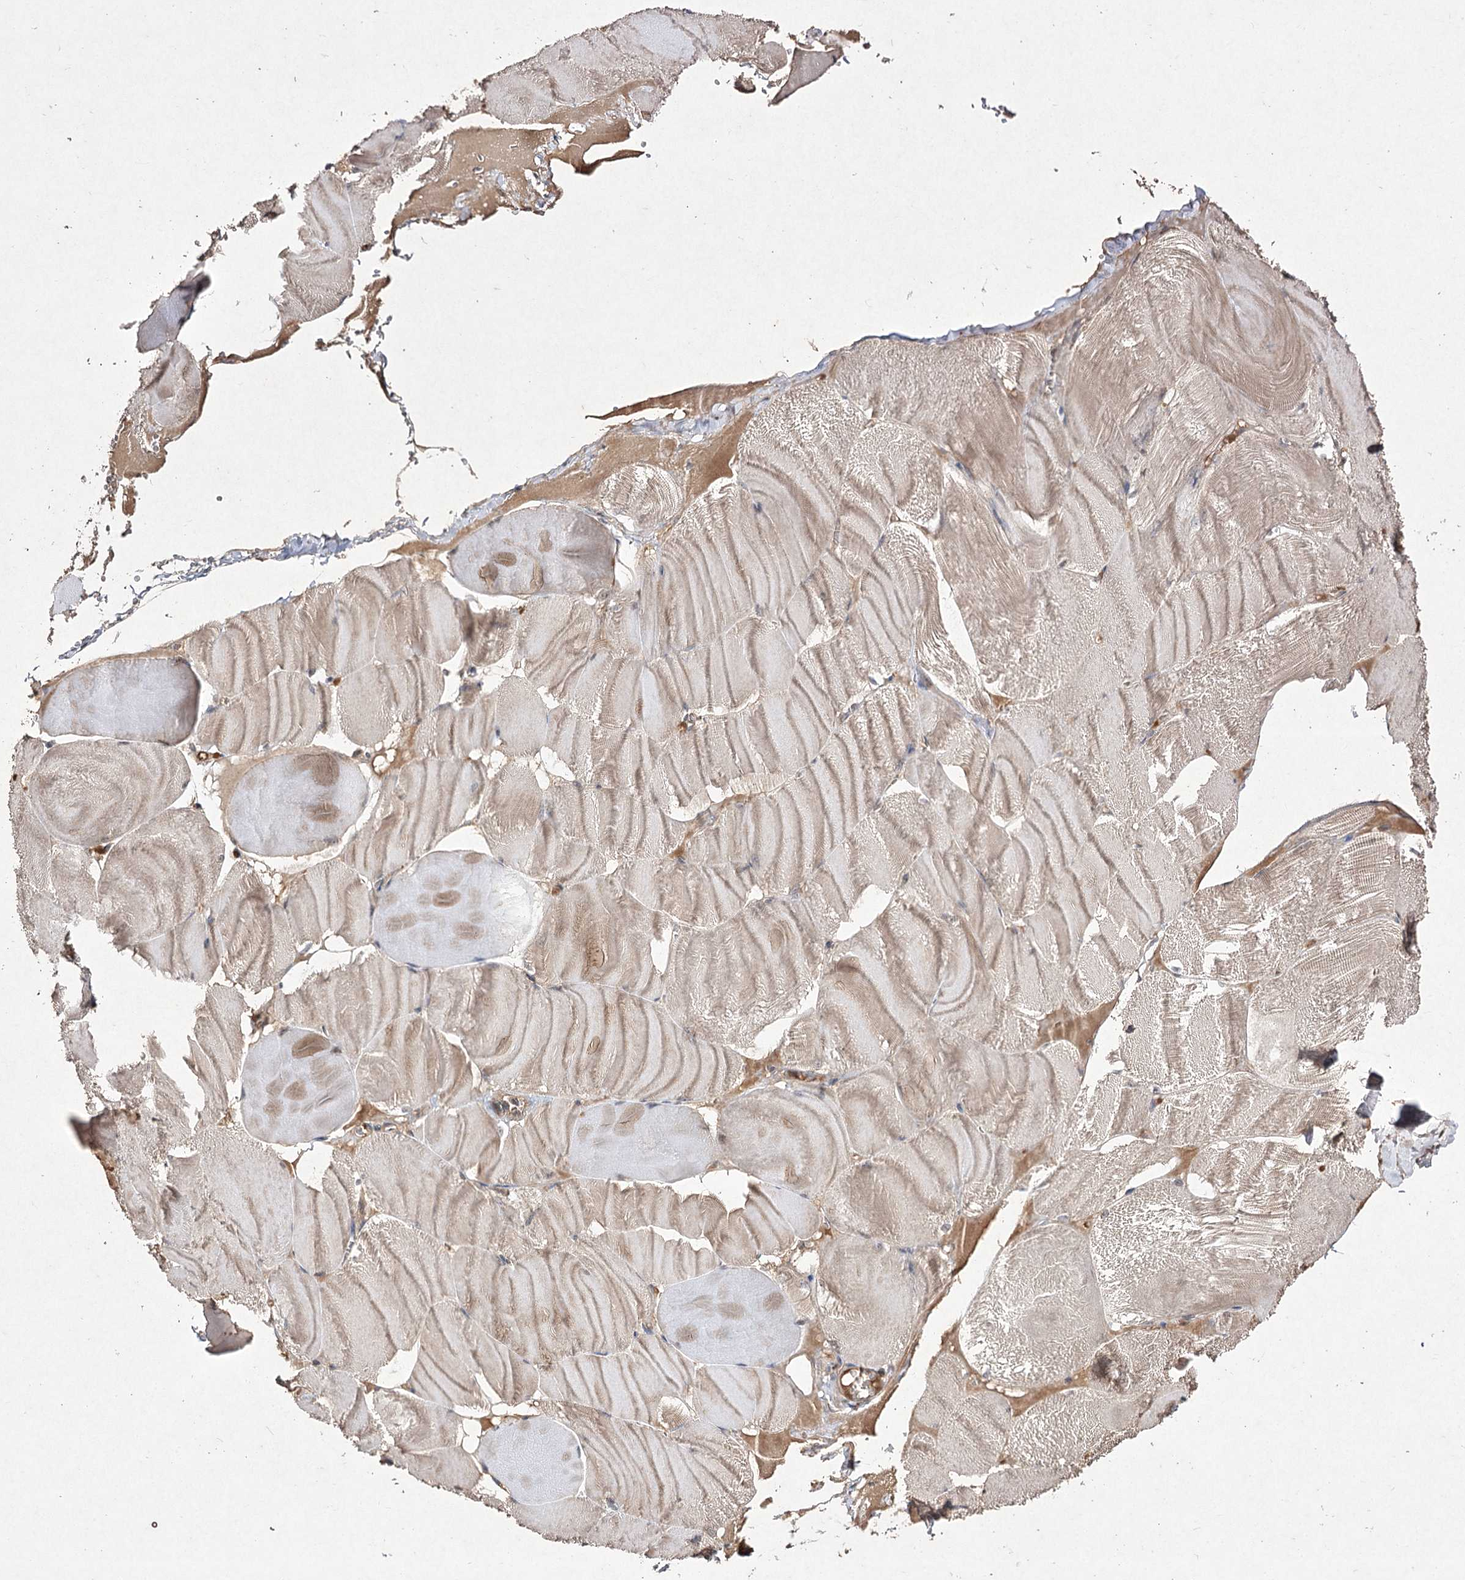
{"staining": {"intensity": "moderate", "quantity": "25%-75%", "location": "cytoplasmic/membranous"}, "tissue": "skeletal muscle", "cell_type": "Myocytes", "image_type": "normal", "snomed": [{"axis": "morphology", "description": "Normal tissue, NOS"}, {"axis": "morphology", "description": "Basal cell carcinoma"}, {"axis": "topography", "description": "Skeletal muscle"}], "caption": "Approximately 25%-75% of myocytes in unremarkable human skeletal muscle exhibit moderate cytoplasmic/membranous protein positivity as visualized by brown immunohistochemical staining.", "gene": "FANCL", "patient": {"sex": "female", "age": 64}}